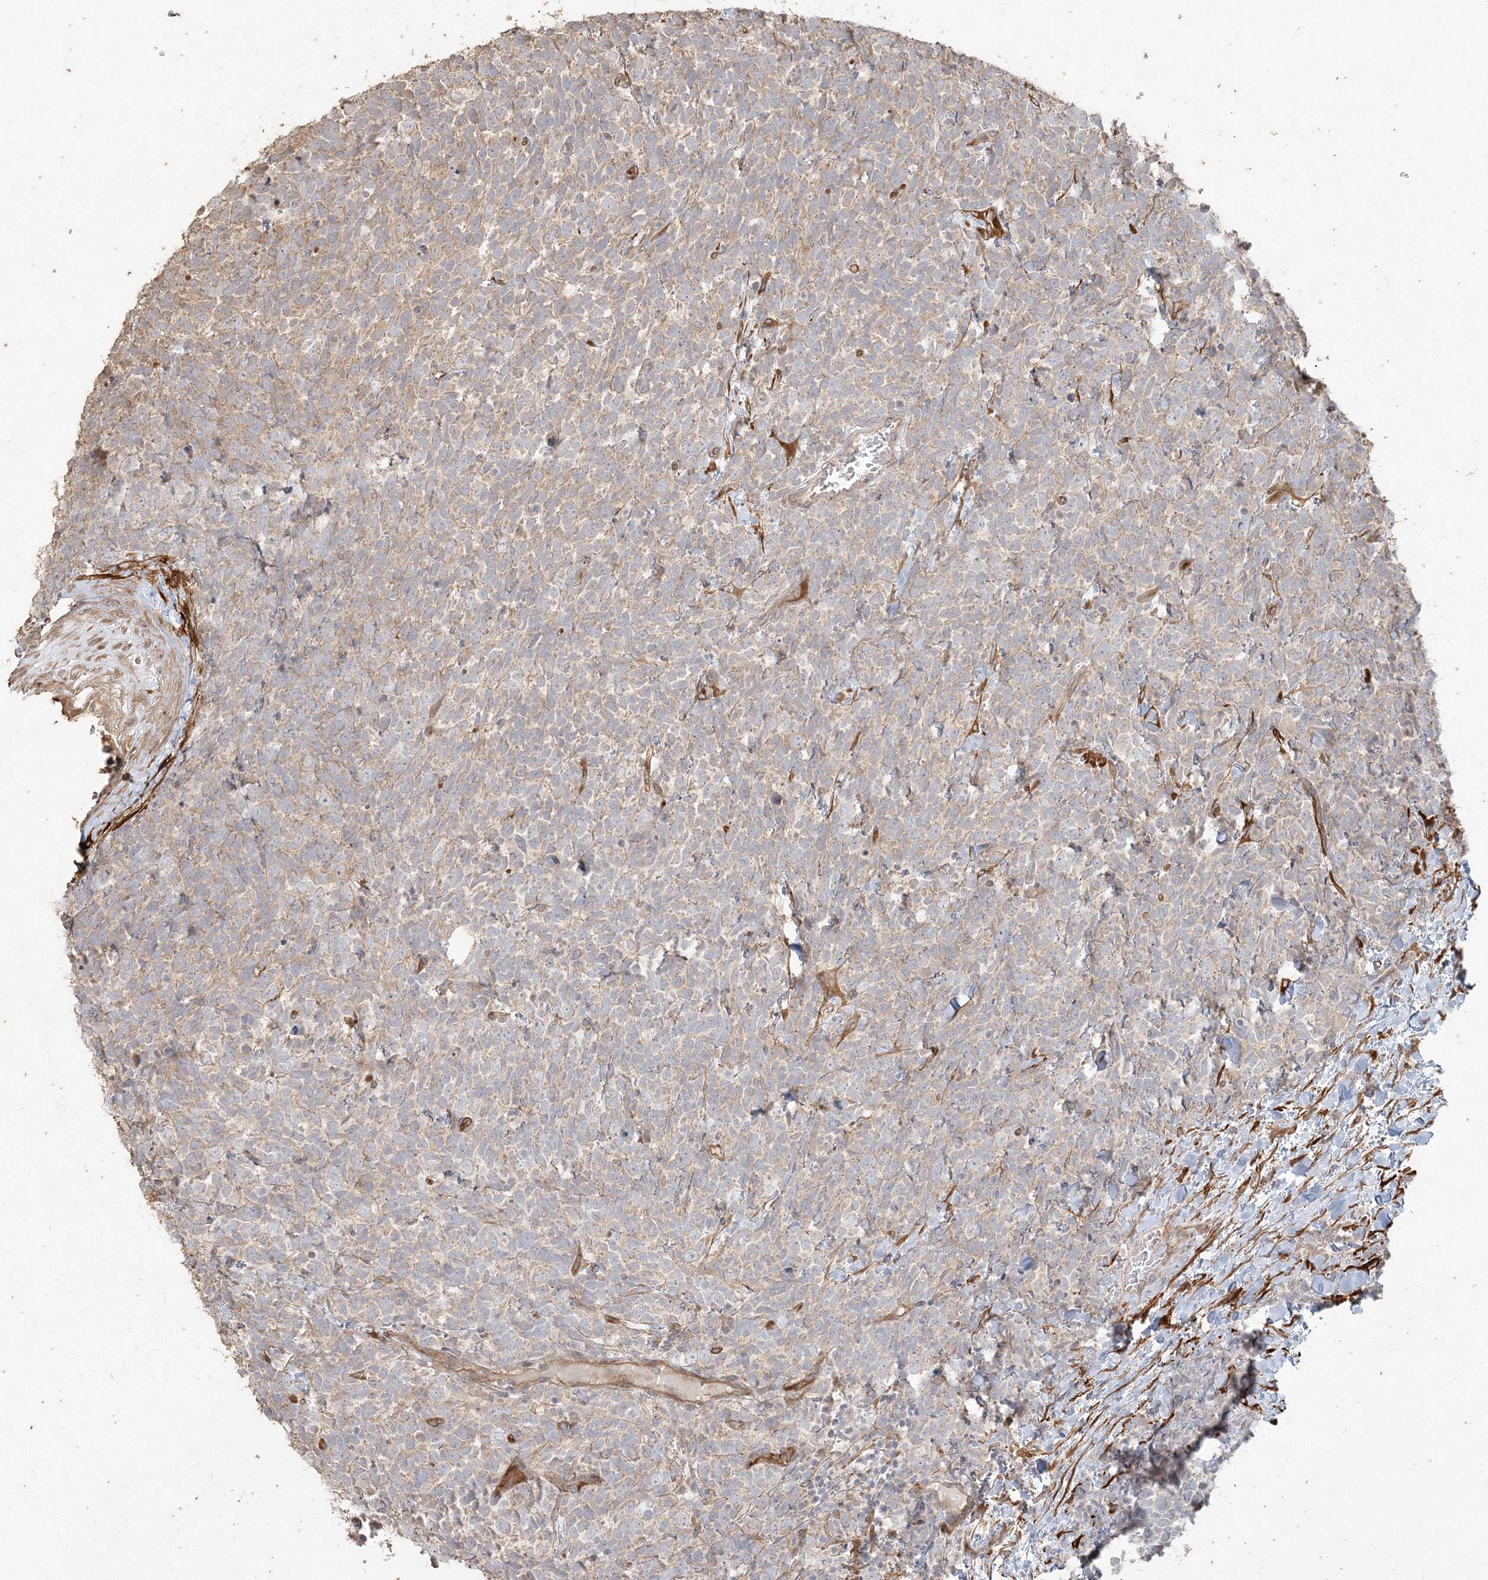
{"staining": {"intensity": "weak", "quantity": "25%-75%", "location": "cytoplasmic/membranous"}, "tissue": "urothelial cancer", "cell_type": "Tumor cells", "image_type": "cancer", "snomed": [{"axis": "morphology", "description": "Urothelial carcinoma, High grade"}, {"axis": "topography", "description": "Urinary bladder"}], "caption": "Immunohistochemistry (IHC) photomicrograph of neoplastic tissue: high-grade urothelial carcinoma stained using immunohistochemistry (IHC) exhibits low levels of weak protein expression localized specifically in the cytoplasmic/membranous of tumor cells, appearing as a cytoplasmic/membranous brown color.", "gene": "RNF145", "patient": {"sex": "female", "age": 82}}